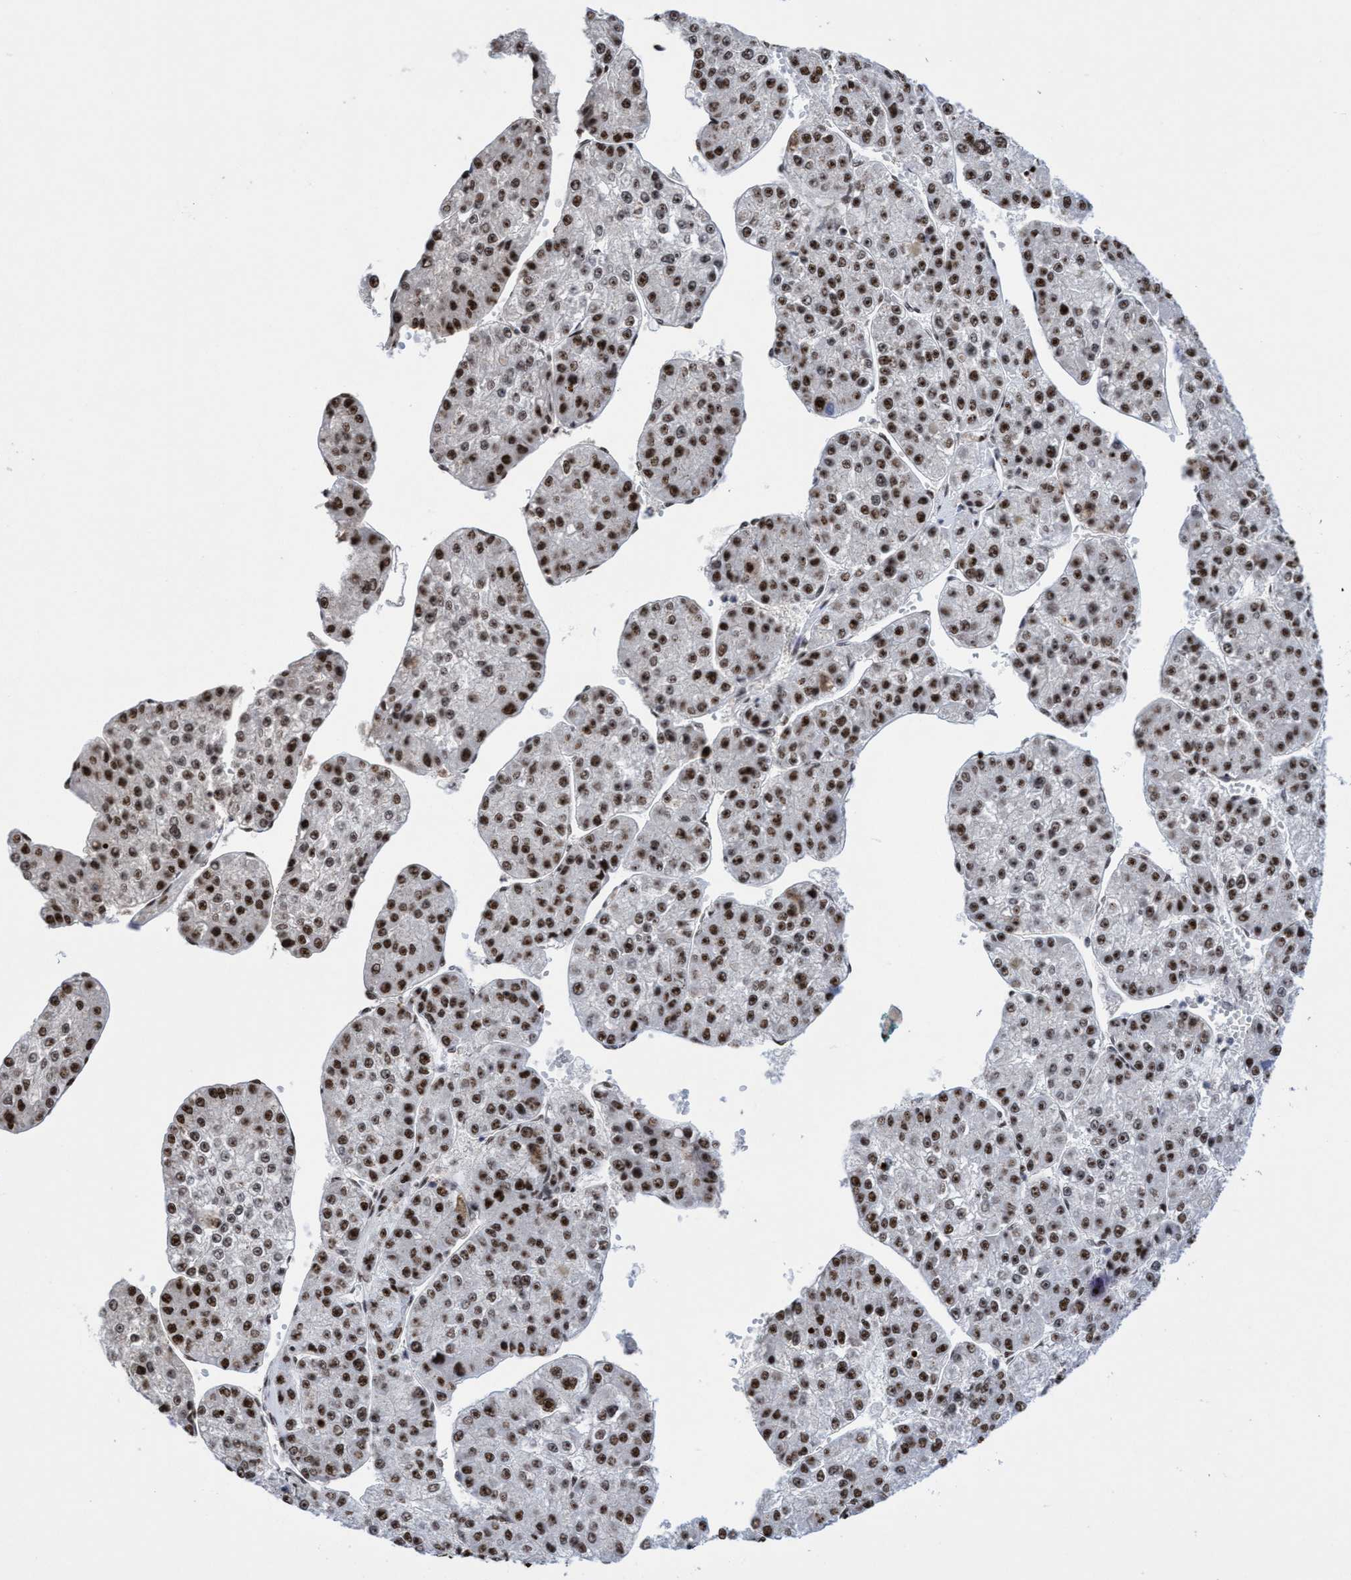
{"staining": {"intensity": "strong", "quantity": ">75%", "location": "nuclear"}, "tissue": "liver cancer", "cell_type": "Tumor cells", "image_type": "cancer", "snomed": [{"axis": "morphology", "description": "Carcinoma, Hepatocellular, NOS"}, {"axis": "topography", "description": "Liver"}], "caption": "Hepatocellular carcinoma (liver) stained with DAB IHC reveals high levels of strong nuclear expression in about >75% of tumor cells. (DAB (3,3'-diaminobenzidine) IHC with brightfield microscopy, high magnification).", "gene": "EFCAB10", "patient": {"sex": "female", "age": 73}}